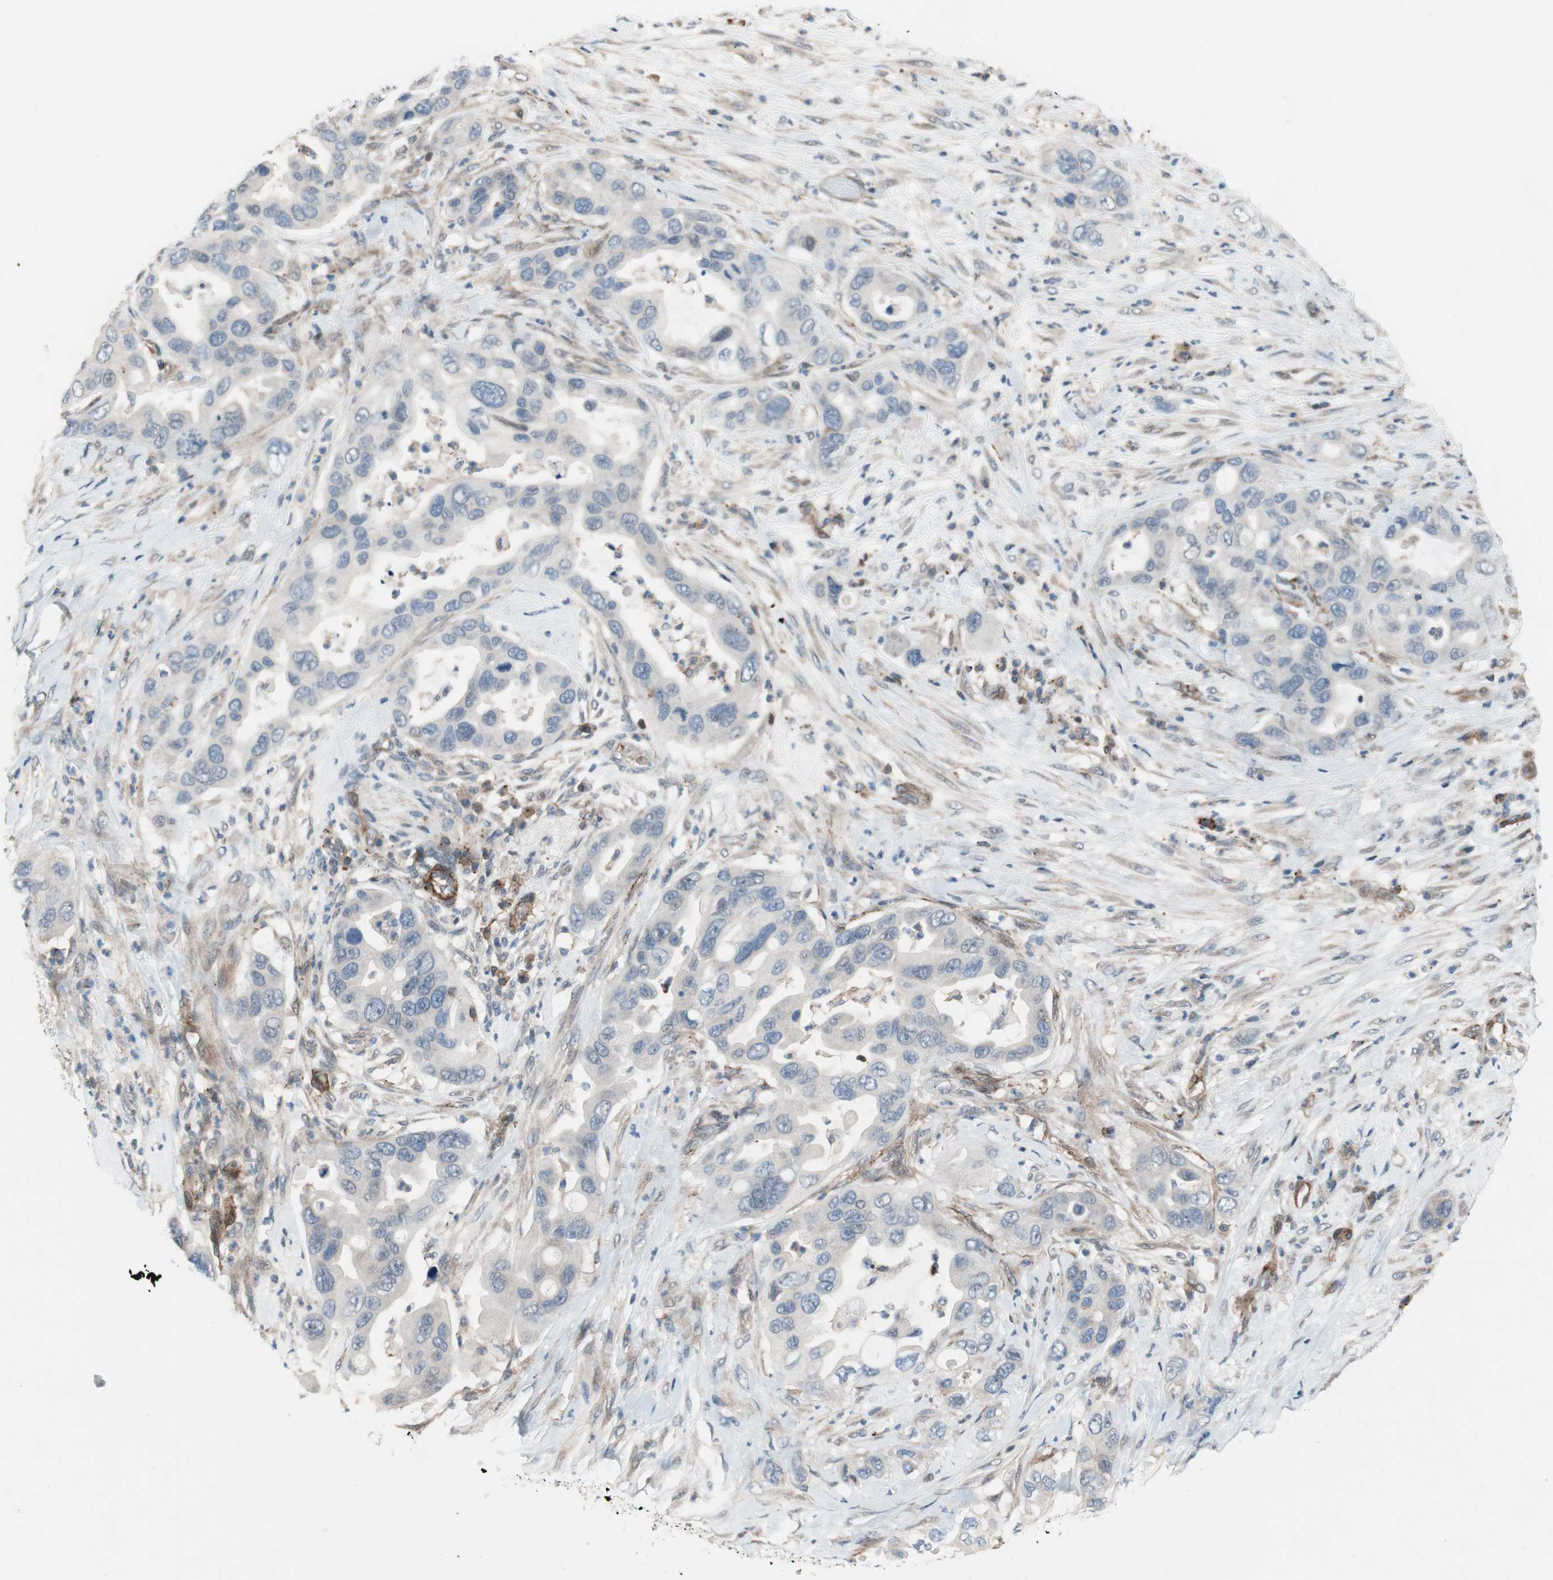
{"staining": {"intensity": "negative", "quantity": "none", "location": "none"}, "tissue": "pancreatic cancer", "cell_type": "Tumor cells", "image_type": "cancer", "snomed": [{"axis": "morphology", "description": "Adenocarcinoma, NOS"}, {"axis": "topography", "description": "Pancreas"}], "caption": "A high-resolution histopathology image shows immunohistochemistry staining of pancreatic cancer (adenocarcinoma), which shows no significant expression in tumor cells. The staining is performed using DAB brown chromogen with nuclei counter-stained in using hematoxylin.", "gene": "GRHL1", "patient": {"sex": "female", "age": 71}}